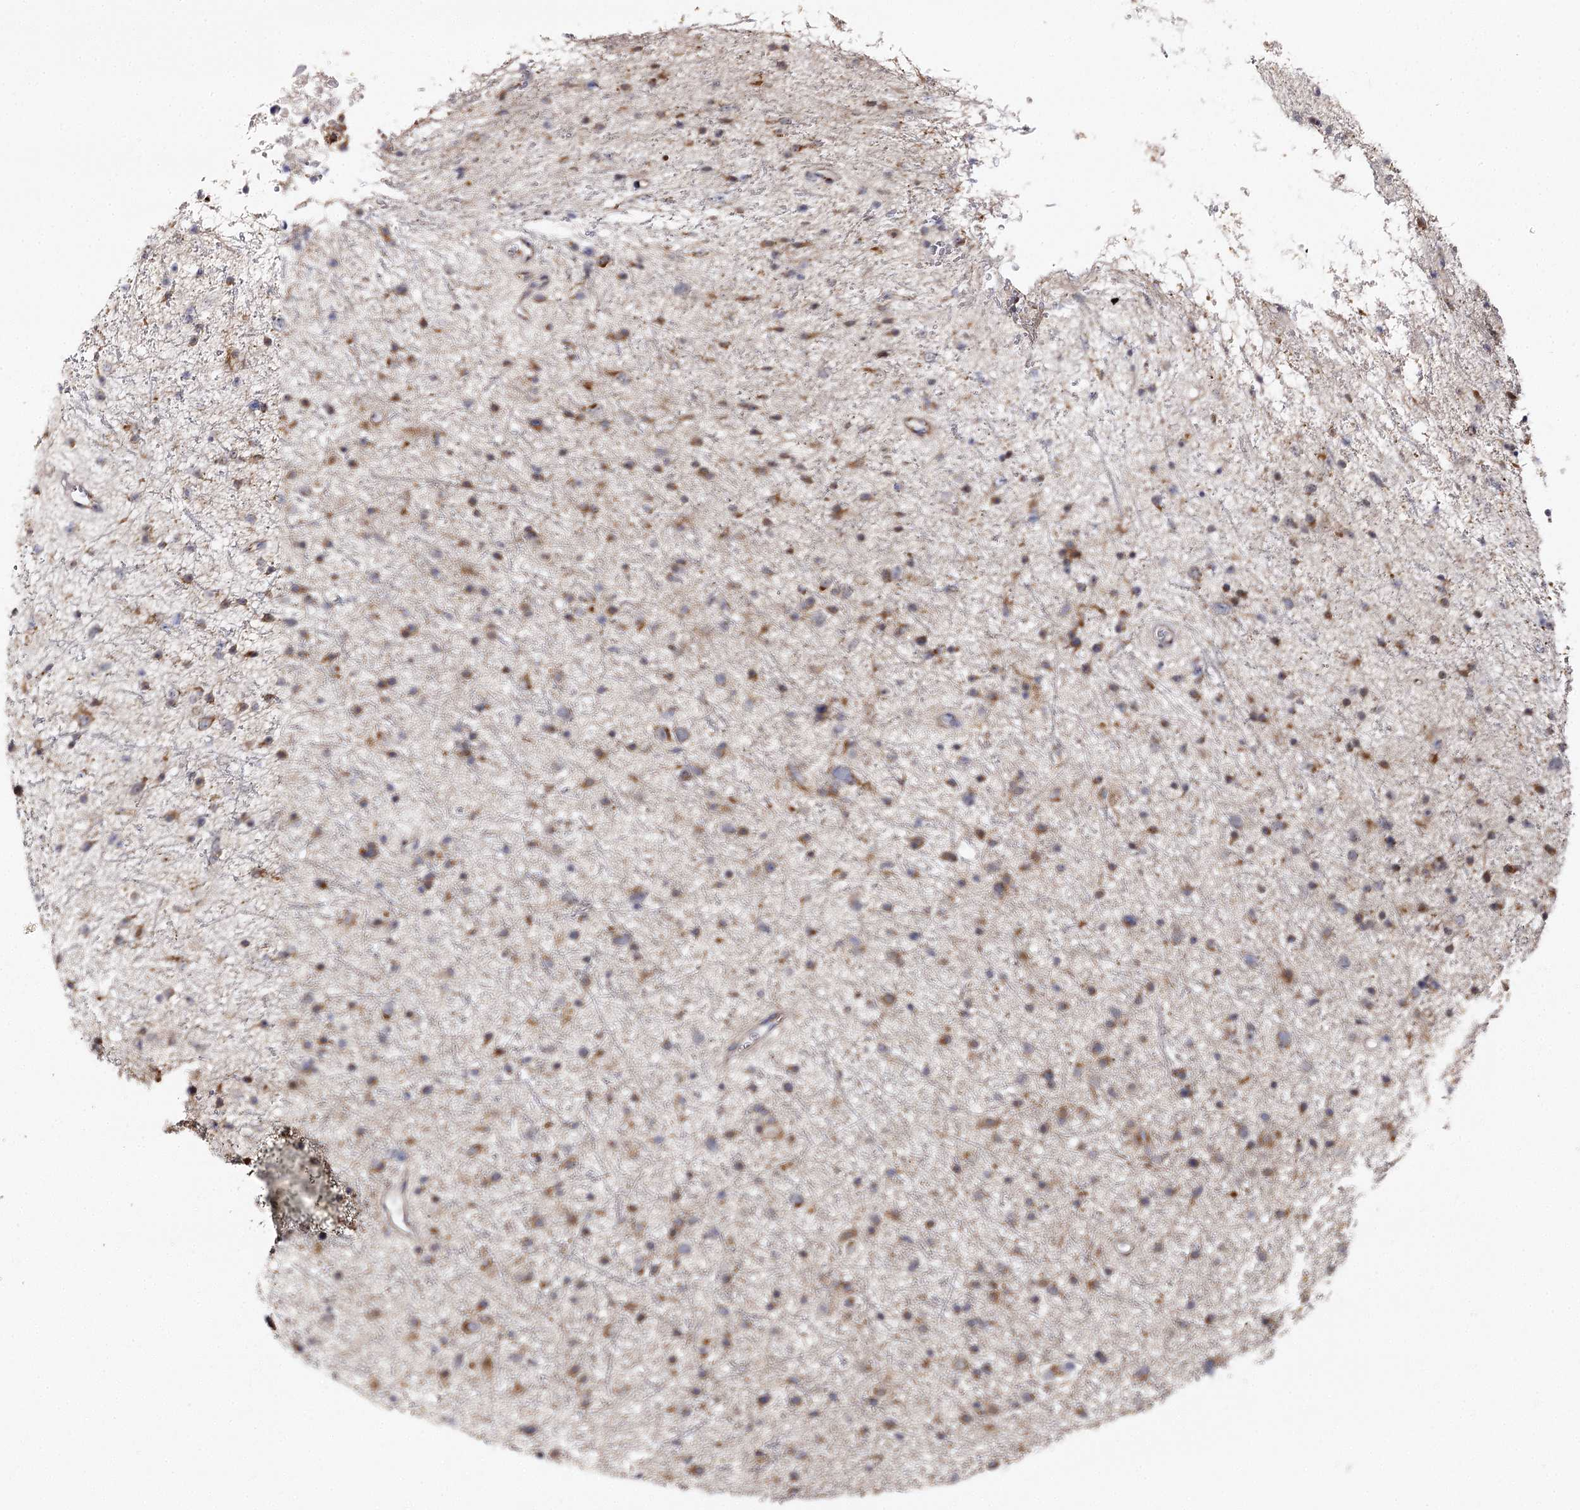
{"staining": {"intensity": "moderate", "quantity": "25%-75%", "location": "cytoplasmic/membranous"}, "tissue": "glioma", "cell_type": "Tumor cells", "image_type": "cancer", "snomed": [{"axis": "morphology", "description": "Glioma, malignant, Low grade"}, {"axis": "topography", "description": "Cerebral cortex"}], "caption": "Malignant glioma (low-grade) stained with a protein marker shows moderate staining in tumor cells.", "gene": "SEC24B", "patient": {"sex": "female", "age": 39}}